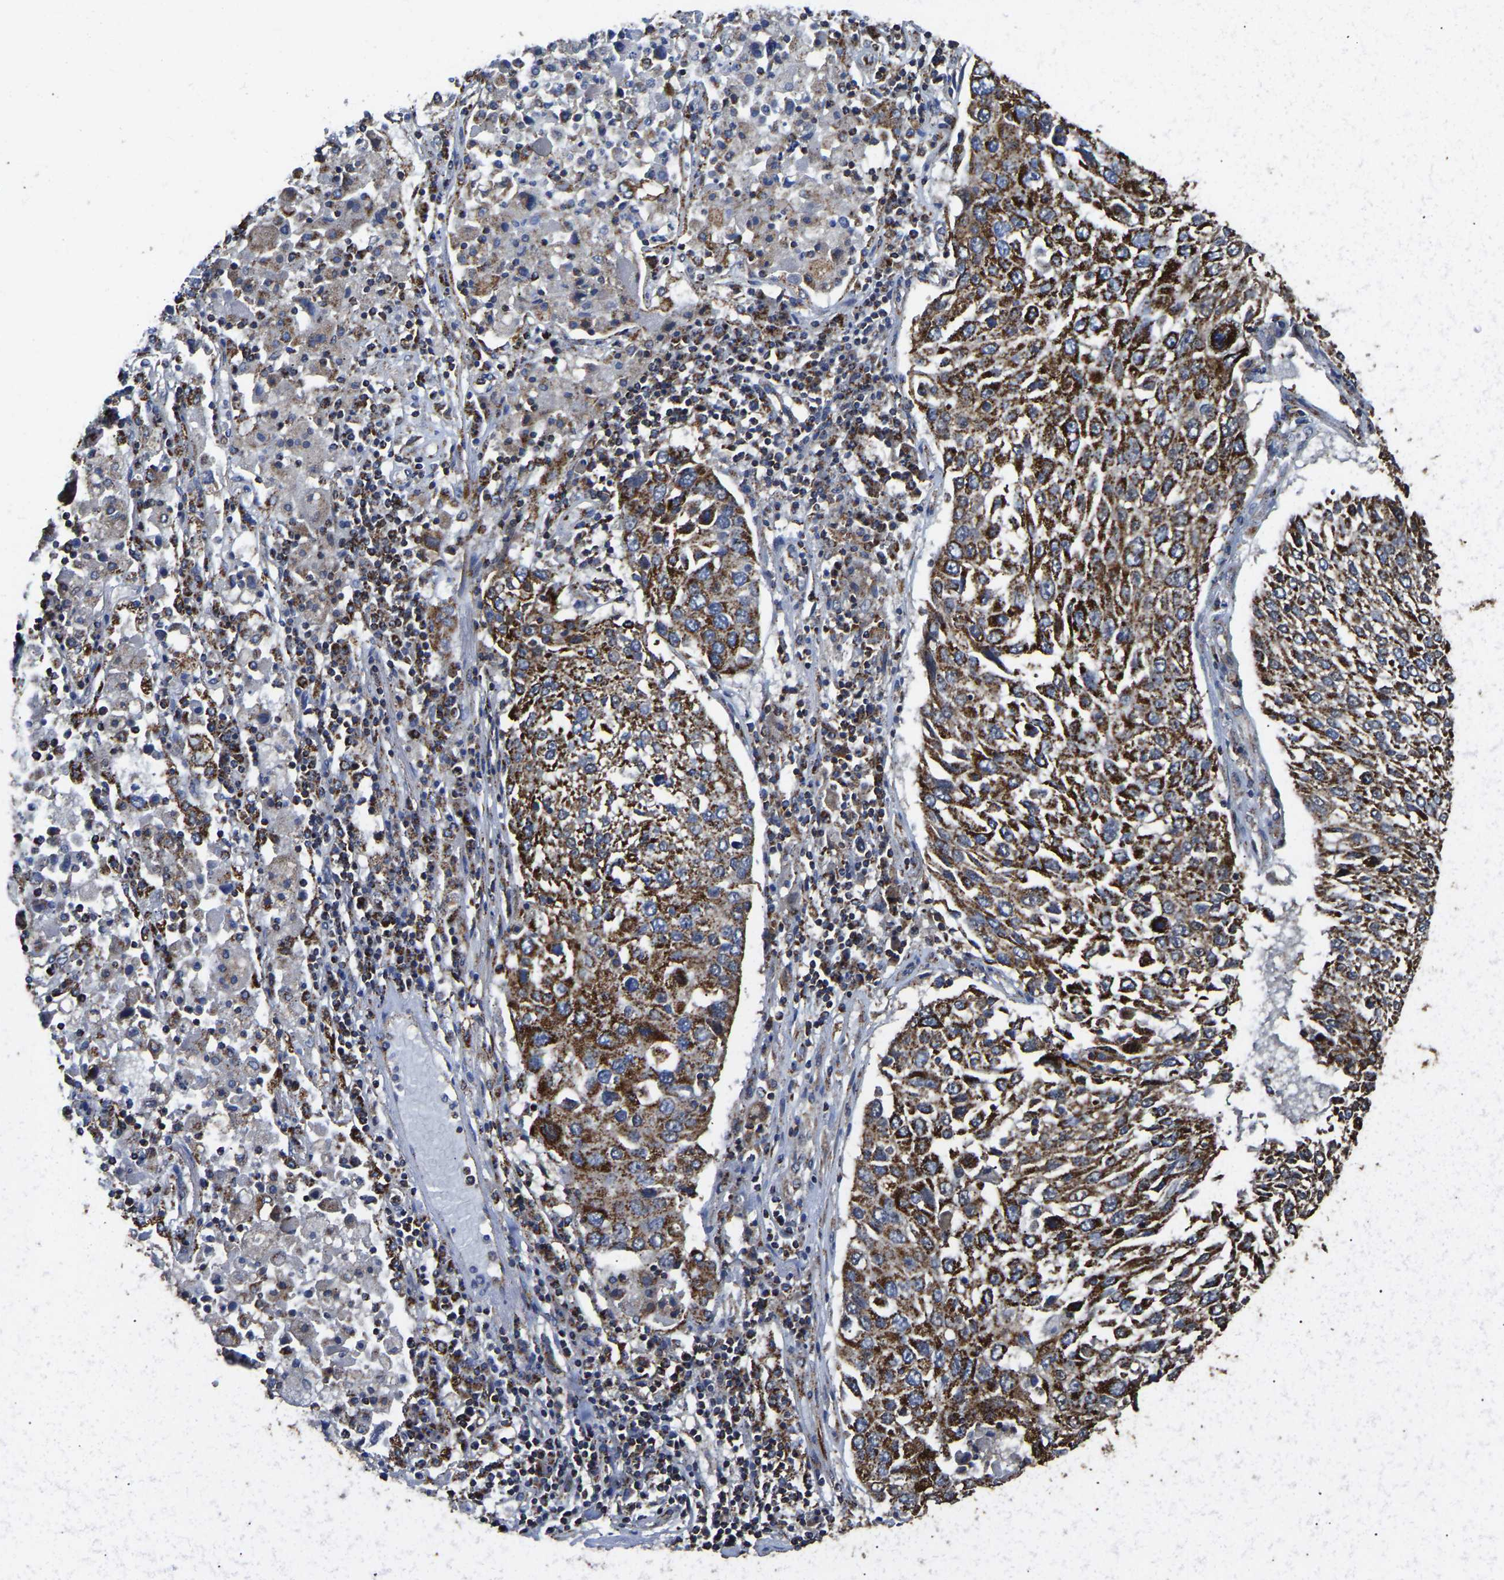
{"staining": {"intensity": "strong", "quantity": ">75%", "location": "cytoplasmic/membranous"}, "tissue": "lung cancer", "cell_type": "Tumor cells", "image_type": "cancer", "snomed": [{"axis": "morphology", "description": "Squamous cell carcinoma, NOS"}, {"axis": "topography", "description": "Lung"}], "caption": "Lung cancer (squamous cell carcinoma) stained with DAB (3,3'-diaminobenzidine) IHC displays high levels of strong cytoplasmic/membranous expression in approximately >75% of tumor cells.", "gene": "ETFA", "patient": {"sex": "male", "age": 65}}